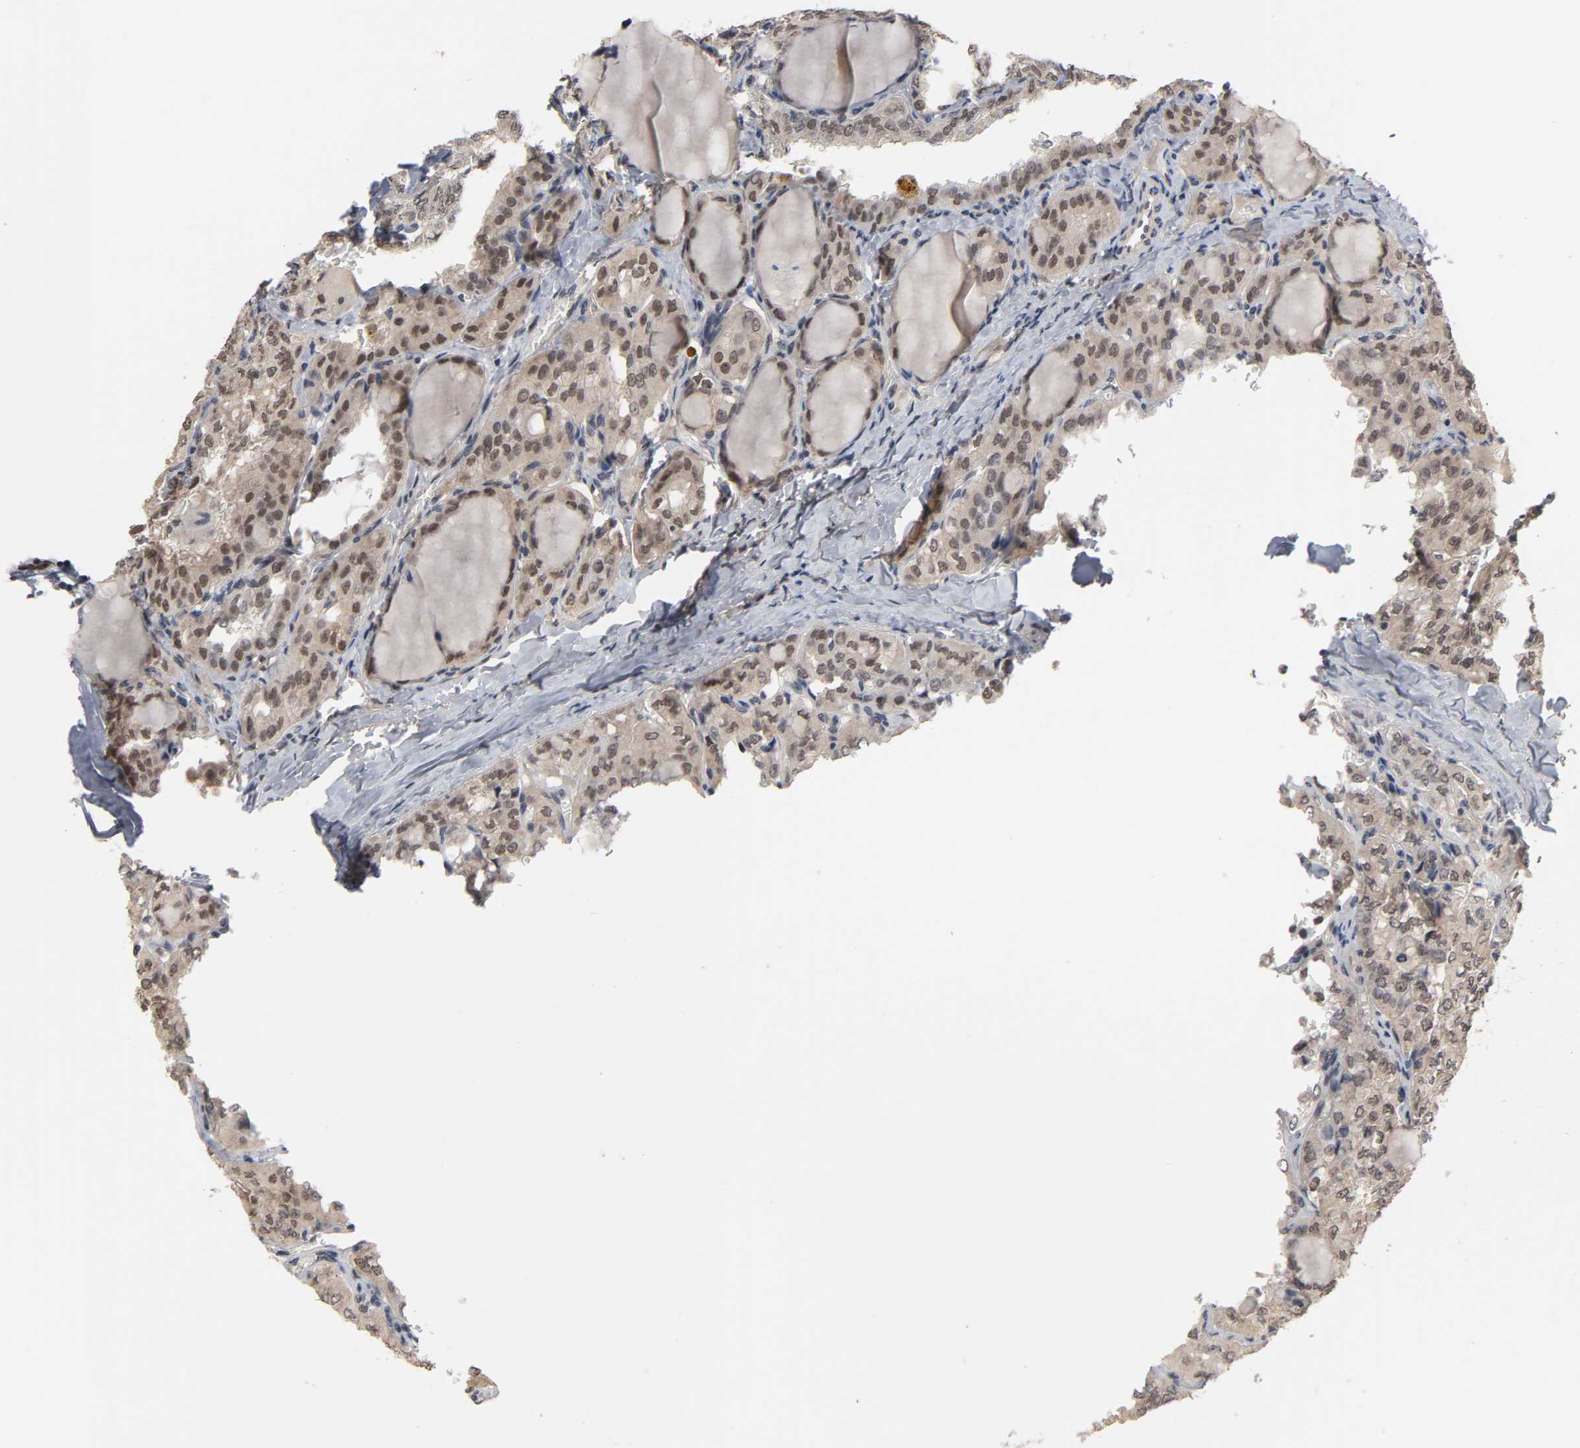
{"staining": {"intensity": "weak", "quantity": ">75%", "location": "cytoplasmic/membranous,nuclear"}, "tissue": "thyroid cancer", "cell_type": "Tumor cells", "image_type": "cancer", "snomed": [{"axis": "morphology", "description": "Papillary adenocarcinoma, NOS"}, {"axis": "topography", "description": "Thyroid gland"}], "caption": "There is low levels of weak cytoplasmic/membranous and nuclear staining in tumor cells of thyroid cancer (papillary adenocarcinoma), as demonstrated by immunohistochemical staining (brown color).", "gene": "HTR1E", "patient": {"sex": "male", "age": 20}}